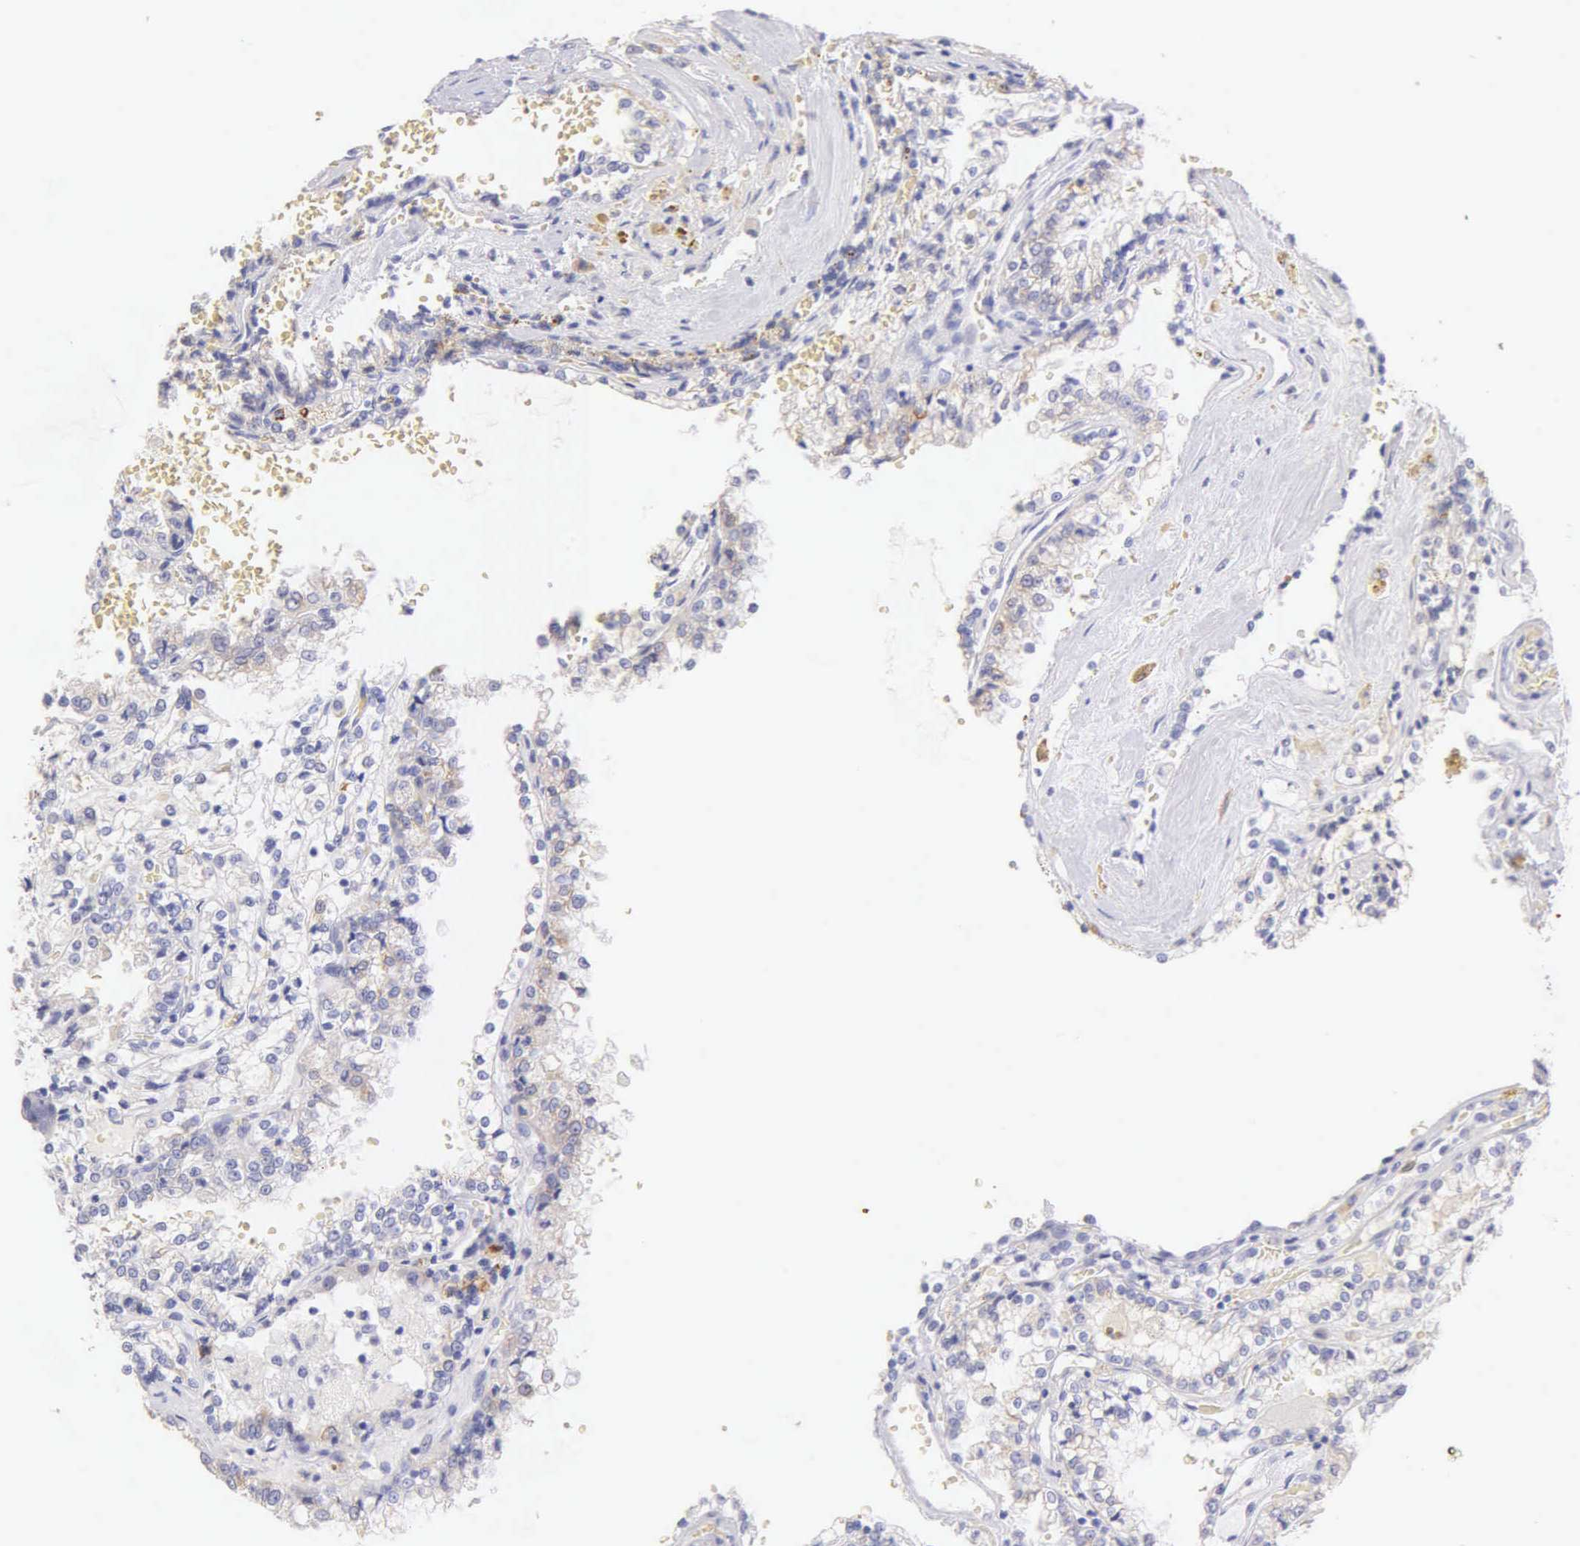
{"staining": {"intensity": "negative", "quantity": "none", "location": "none"}, "tissue": "renal cancer", "cell_type": "Tumor cells", "image_type": "cancer", "snomed": [{"axis": "morphology", "description": "Adenocarcinoma, NOS"}, {"axis": "topography", "description": "Kidney"}], "caption": "Tumor cells are negative for brown protein staining in adenocarcinoma (renal). The staining was performed using DAB (3,3'-diaminobenzidine) to visualize the protein expression in brown, while the nuclei were stained in blue with hematoxylin (Magnification: 20x).", "gene": "KRT17", "patient": {"sex": "female", "age": 56}}